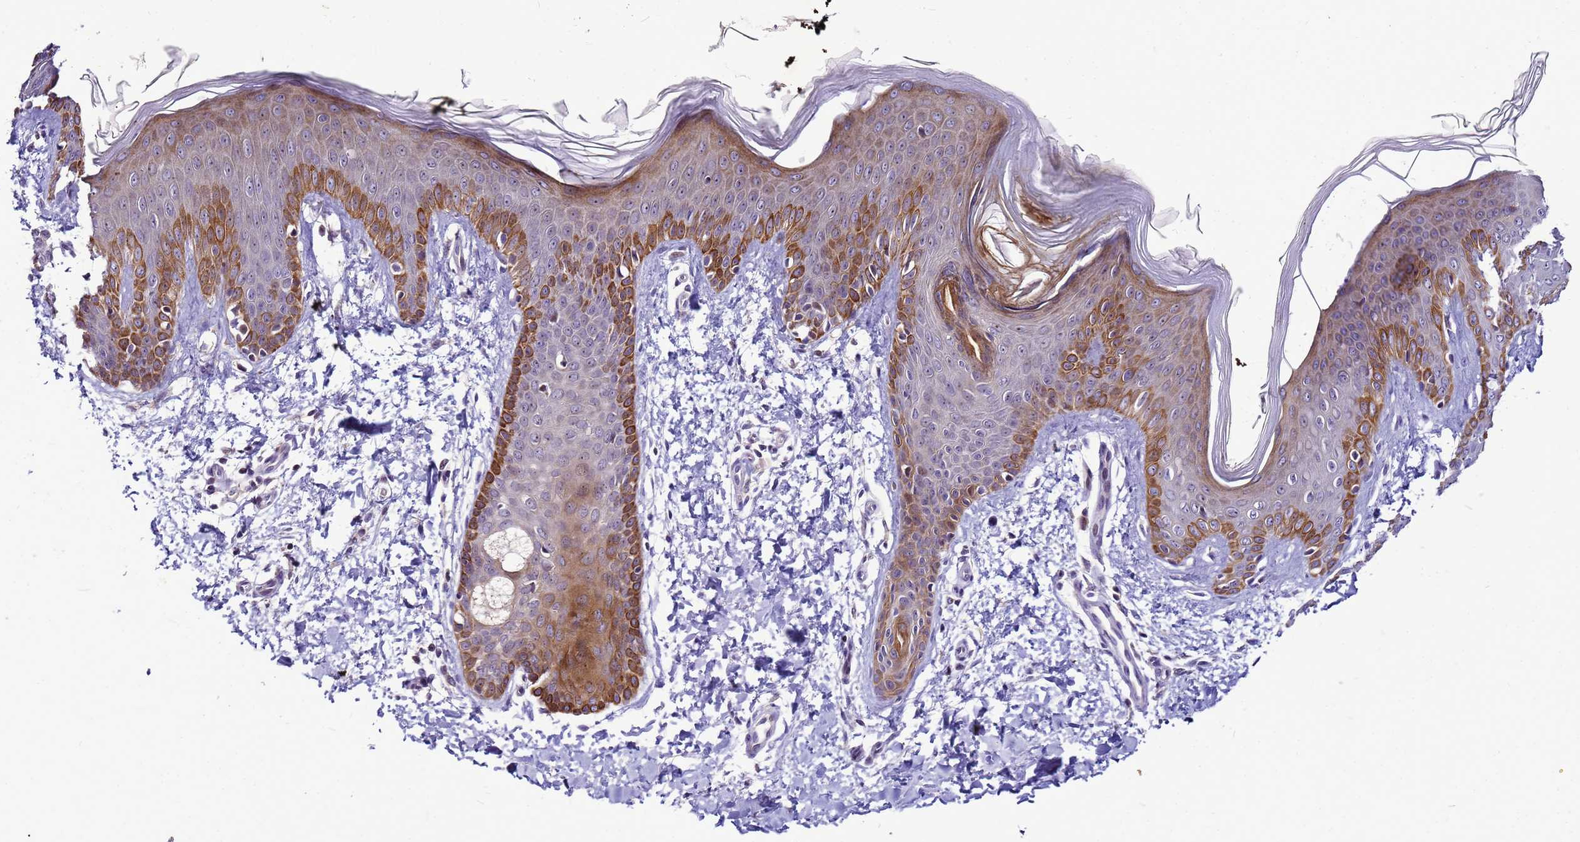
{"staining": {"intensity": "negative", "quantity": "none", "location": "none"}, "tissue": "skin", "cell_type": "Fibroblasts", "image_type": "normal", "snomed": [{"axis": "morphology", "description": "Normal tissue, NOS"}, {"axis": "topography", "description": "Skin"}], "caption": "IHC photomicrograph of unremarkable skin: skin stained with DAB shows no significant protein expression in fibroblasts. The staining was performed using DAB (3,3'-diaminobenzidine) to visualize the protein expression in brown, while the nuclei were stained in blue with hematoxylin (Magnification: 20x).", "gene": "VPS4B", "patient": {"sex": "male", "age": 36}}